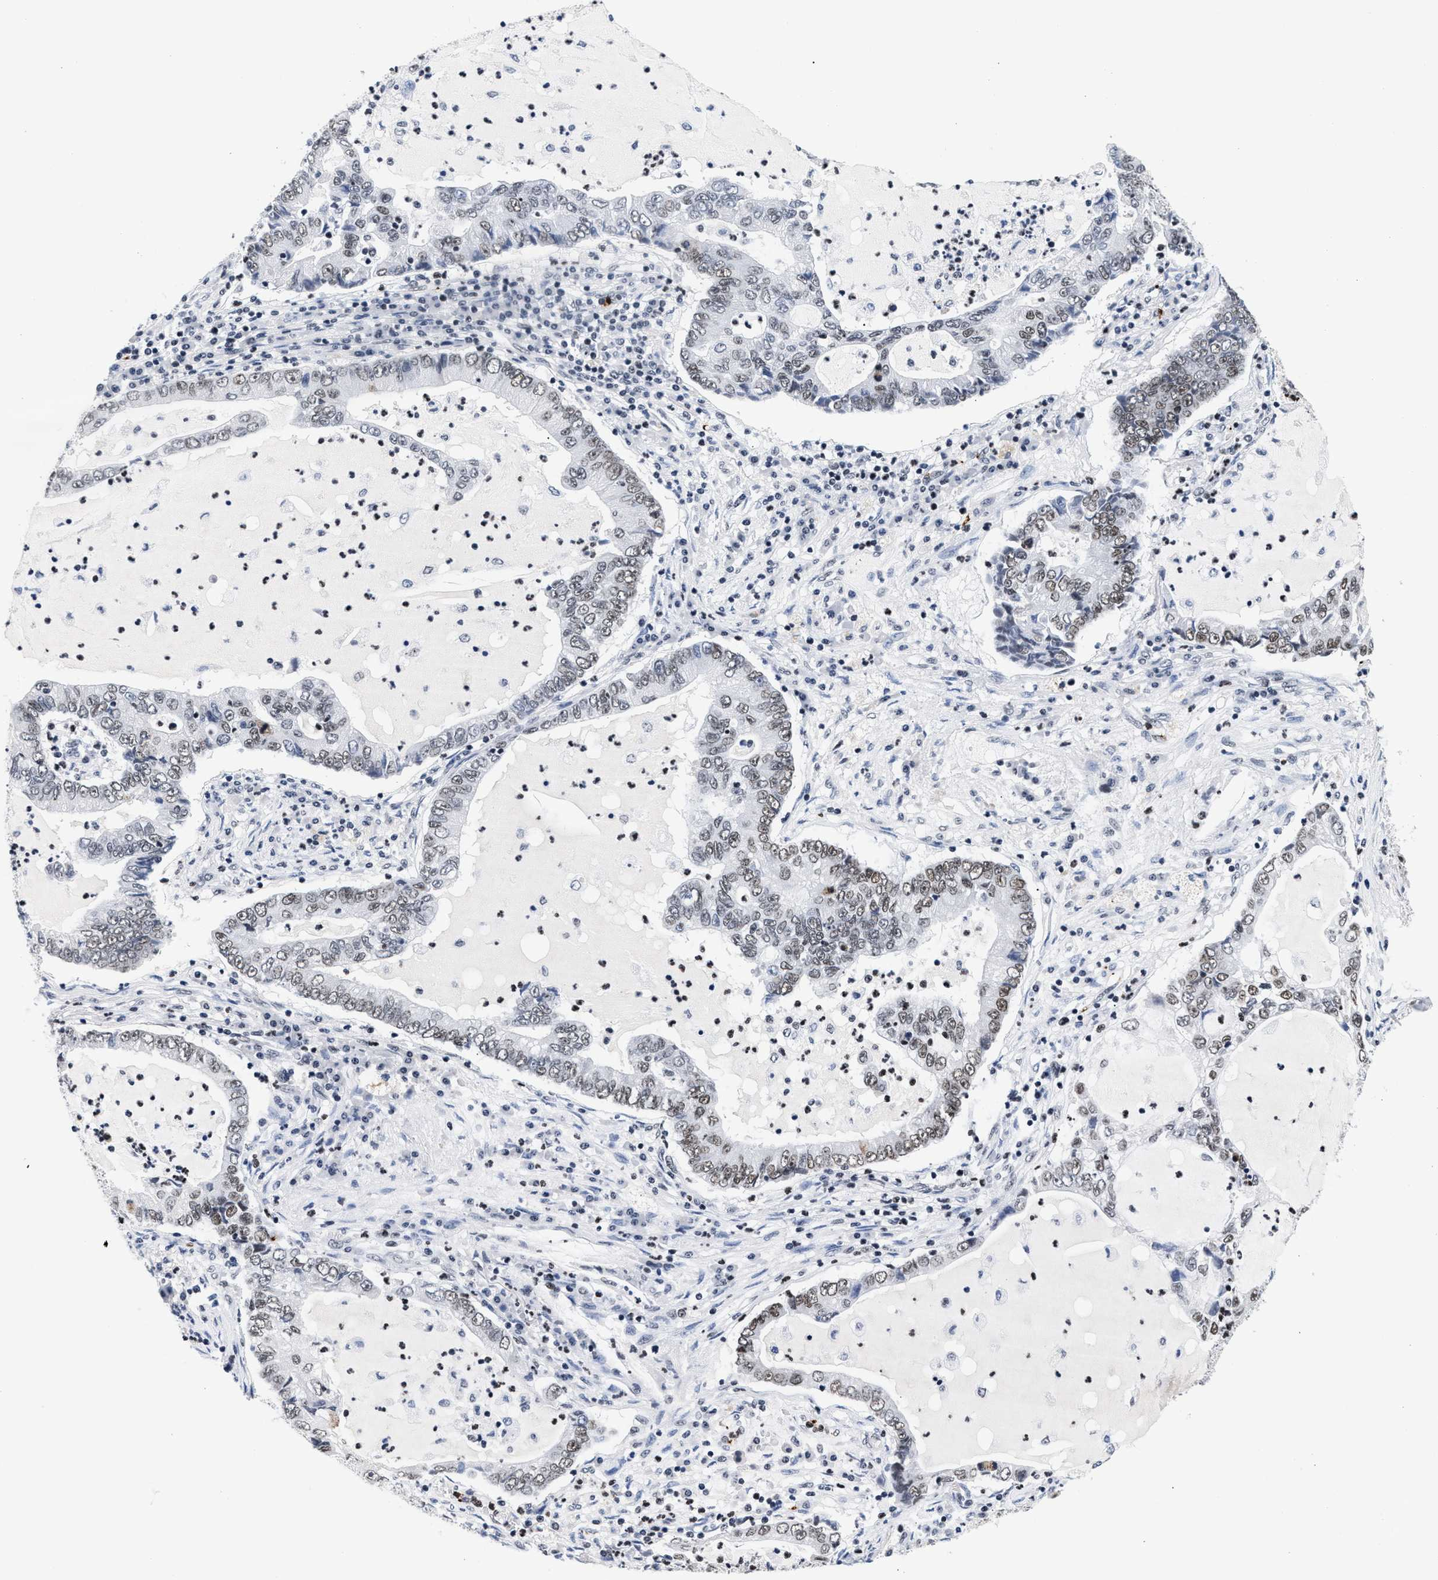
{"staining": {"intensity": "weak", "quantity": "25%-75%", "location": "nuclear"}, "tissue": "lung cancer", "cell_type": "Tumor cells", "image_type": "cancer", "snomed": [{"axis": "morphology", "description": "Adenocarcinoma, NOS"}, {"axis": "topography", "description": "Lung"}], "caption": "Immunohistochemical staining of adenocarcinoma (lung) reveals weak nuclear protein expression in about 25%-75% of tumor cells. The staining was performed using DAB (3,3'-diaminobenzidine), with brown indicating positive protein expression. Nuclei are stained blue with hematoxylin.", "gene": "RAD21", "patient": {"sex": "female", "age": 51}}